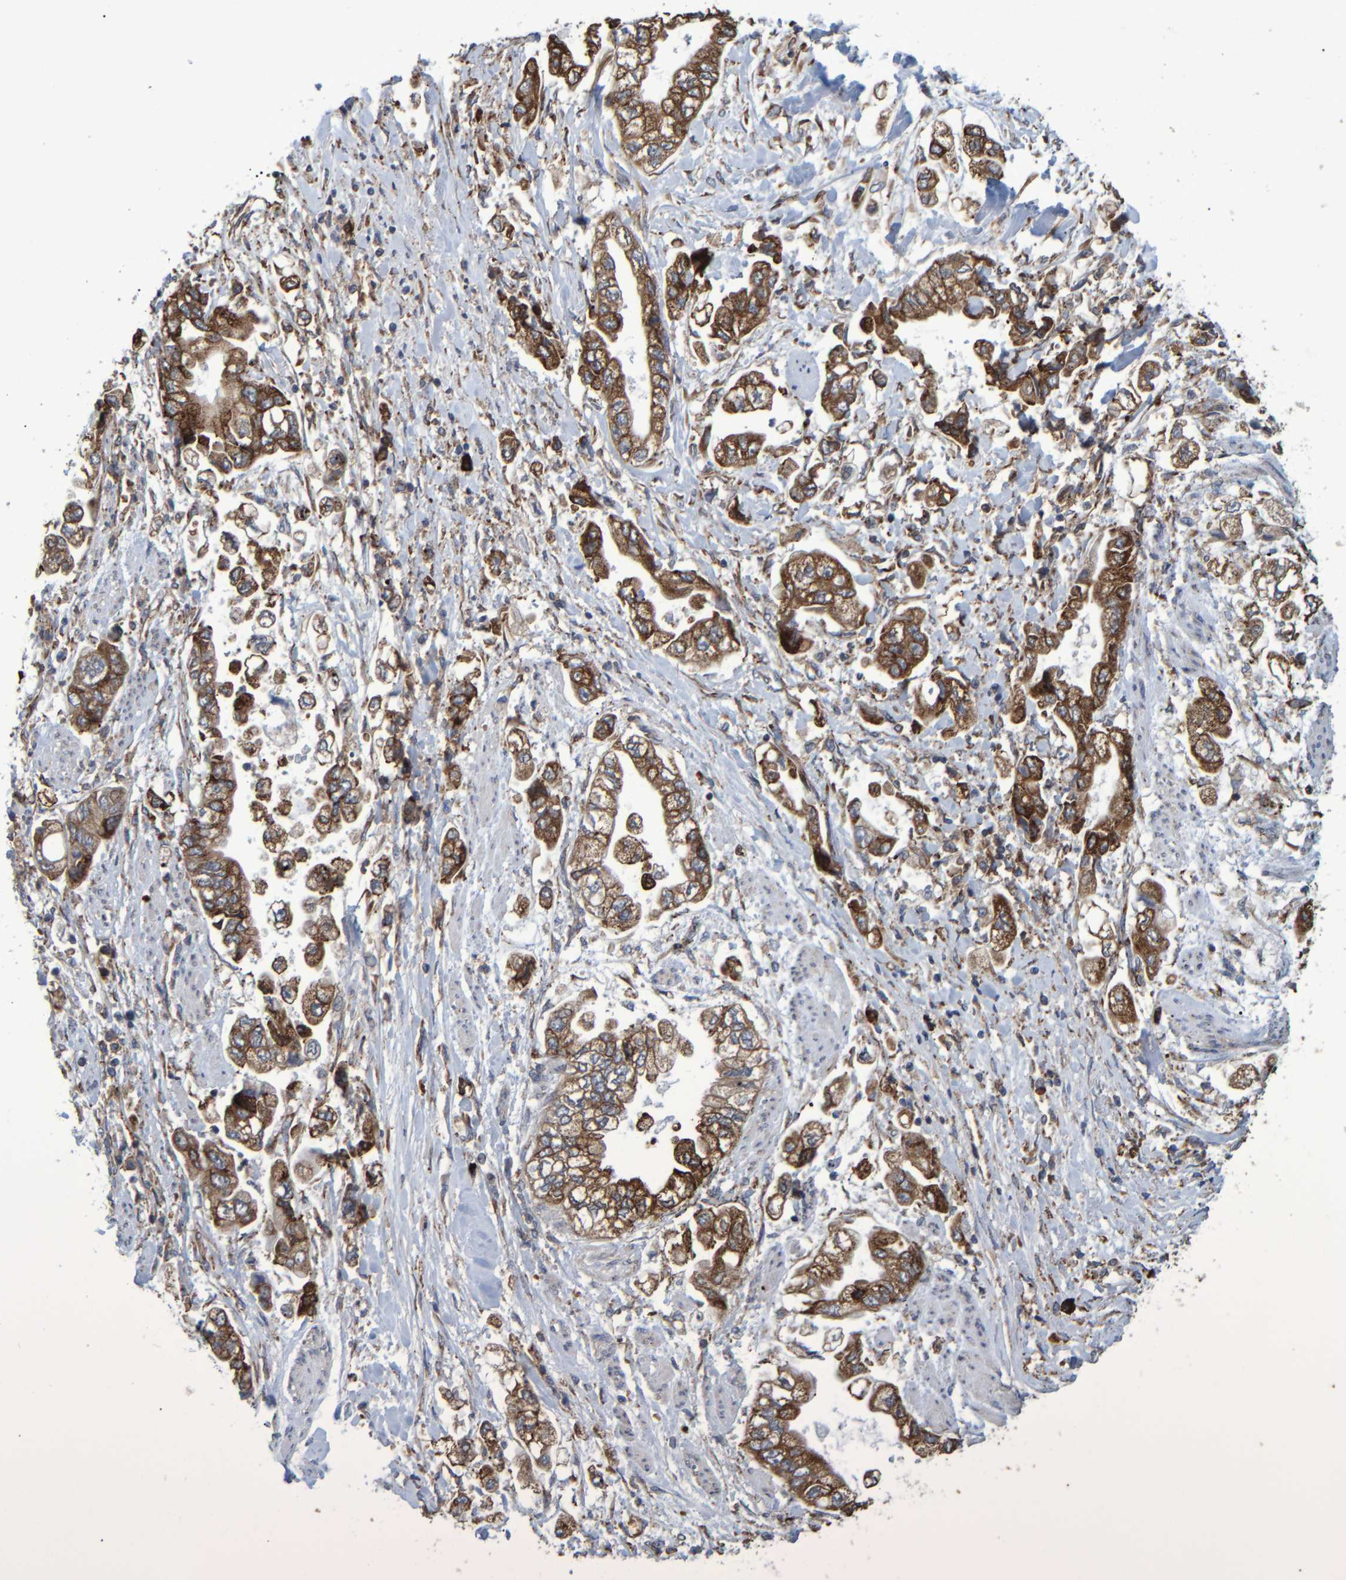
{"staining": {"intensity": "moderate", "quantity": ">75%", "location": "cytoplasmic/membranous"}, "tissue": "stomach cancer", "cell_type": "Tumor cells", "image_type": "cancer", "snomed": [{"axis": "morphology", "description": "Normal tissue, NOS"}, {"axis": "morphology", "description": "Adenocarcinoma, NOS"}, {"axis": "topography", "description": "Stomach"}], "caption": "Tumor cells demonstrate medium levels of moderate cytoplasmic/membranous expression in approximately >75% of cells in human stomach cancer (adenocarcinoma).", "gene": "SPAG5", "patient": {"sex": "male", "age": 62}}